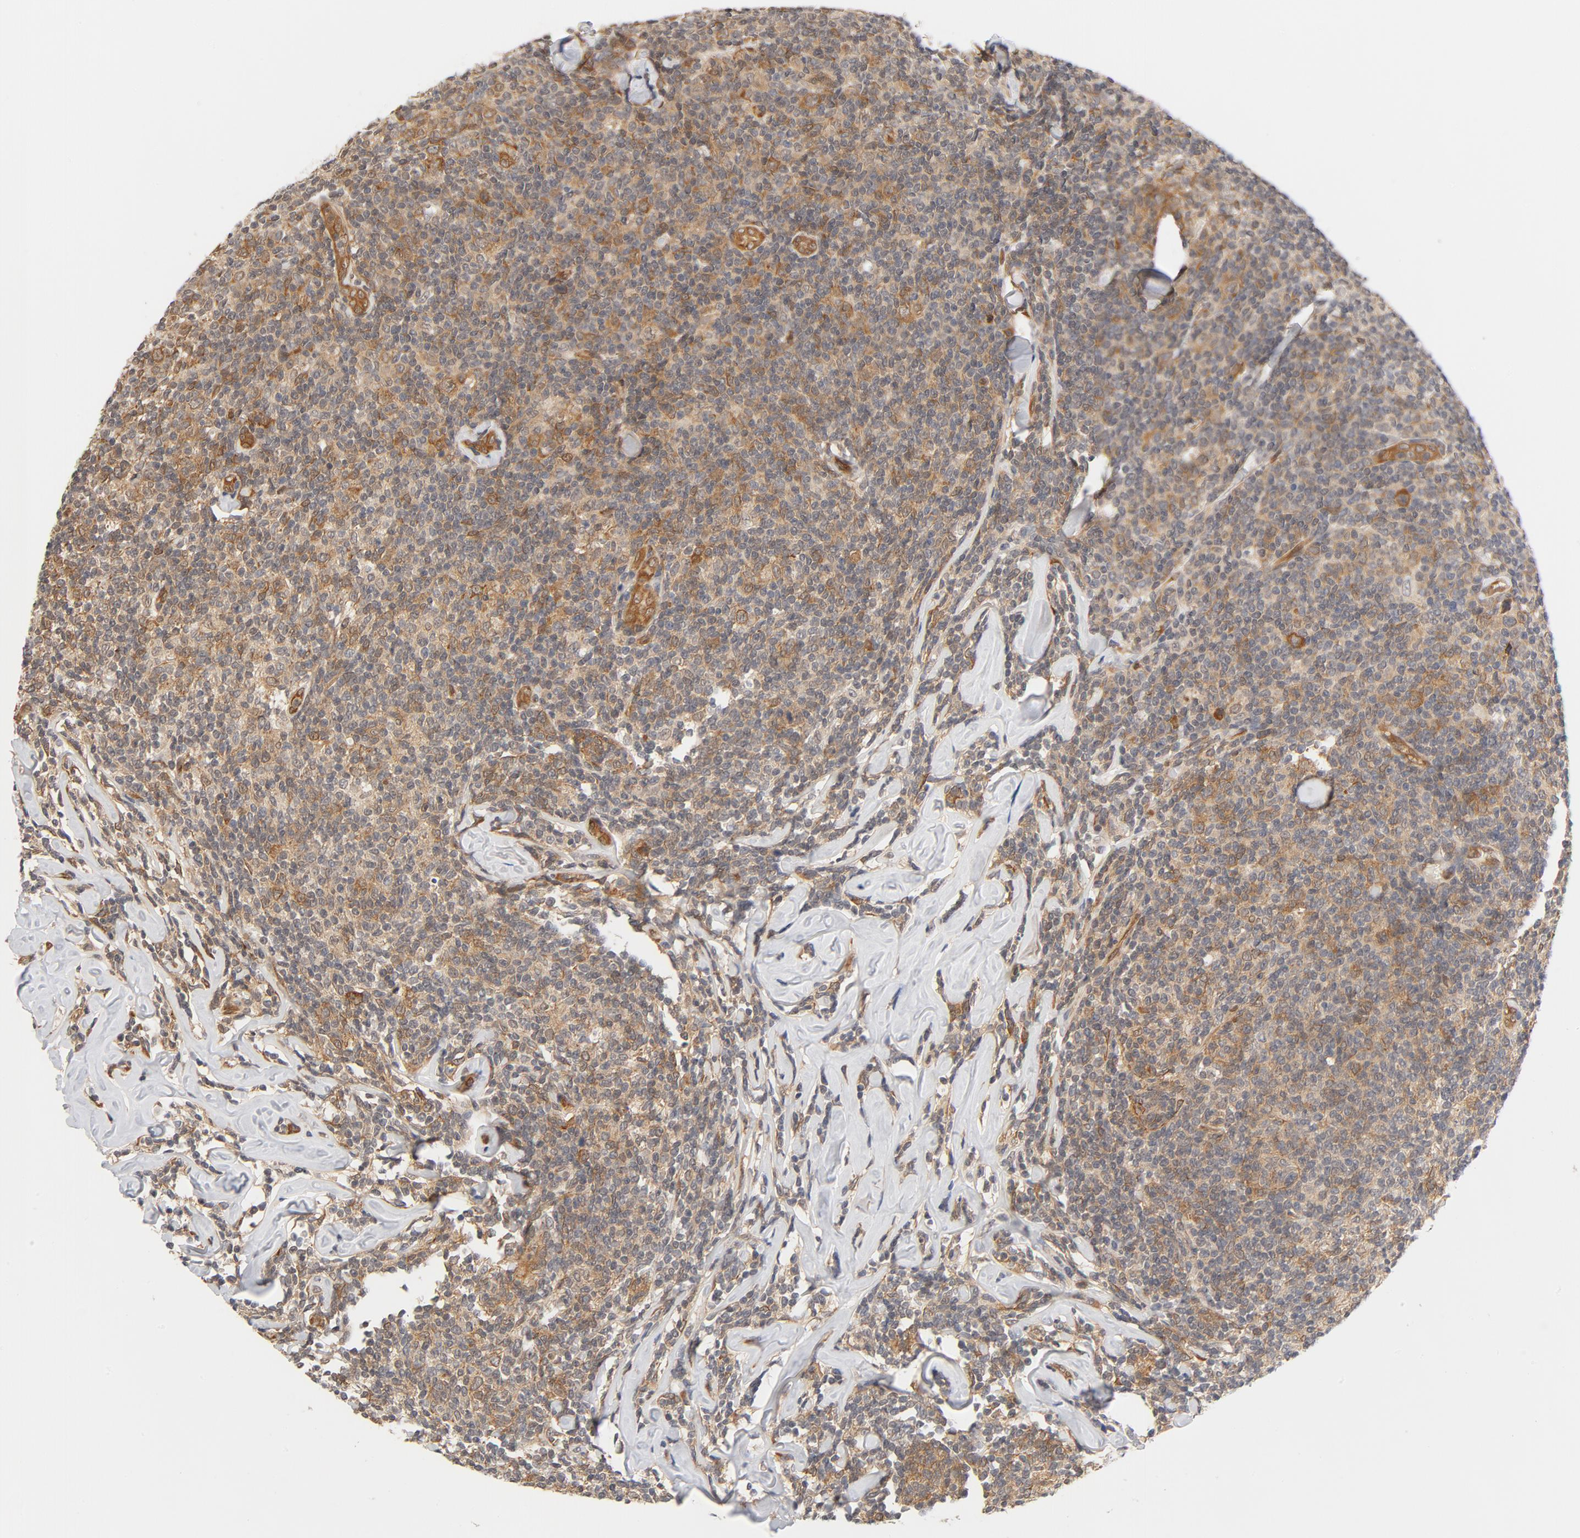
{"staining": {"intensity": "moderate", "quantity": ">75%", "location": "cytoplasmic/membranous"}, "tissue": "lymphoma", "cell_type": "Tumor cells", "image_type": "cancer", "snomed": [{"axis": "morphology", "description": "Malignant lymphoma, non-Hodgkin's type, Low grade"}, {"axis": "topography", "description": "Lymph node"}], "caption": "A brown stain labels moderate cytoplasmic/membranous staining of a protein in lymphoma tumor cells. (Stains: DAB (3,3'-diaminobenzidine) in brown, nuclei in blue, Microscopy: brightfield microscopy at high magnification).", "gene": "EIF4E", "patient": {"sex": "female", "age": 56}}